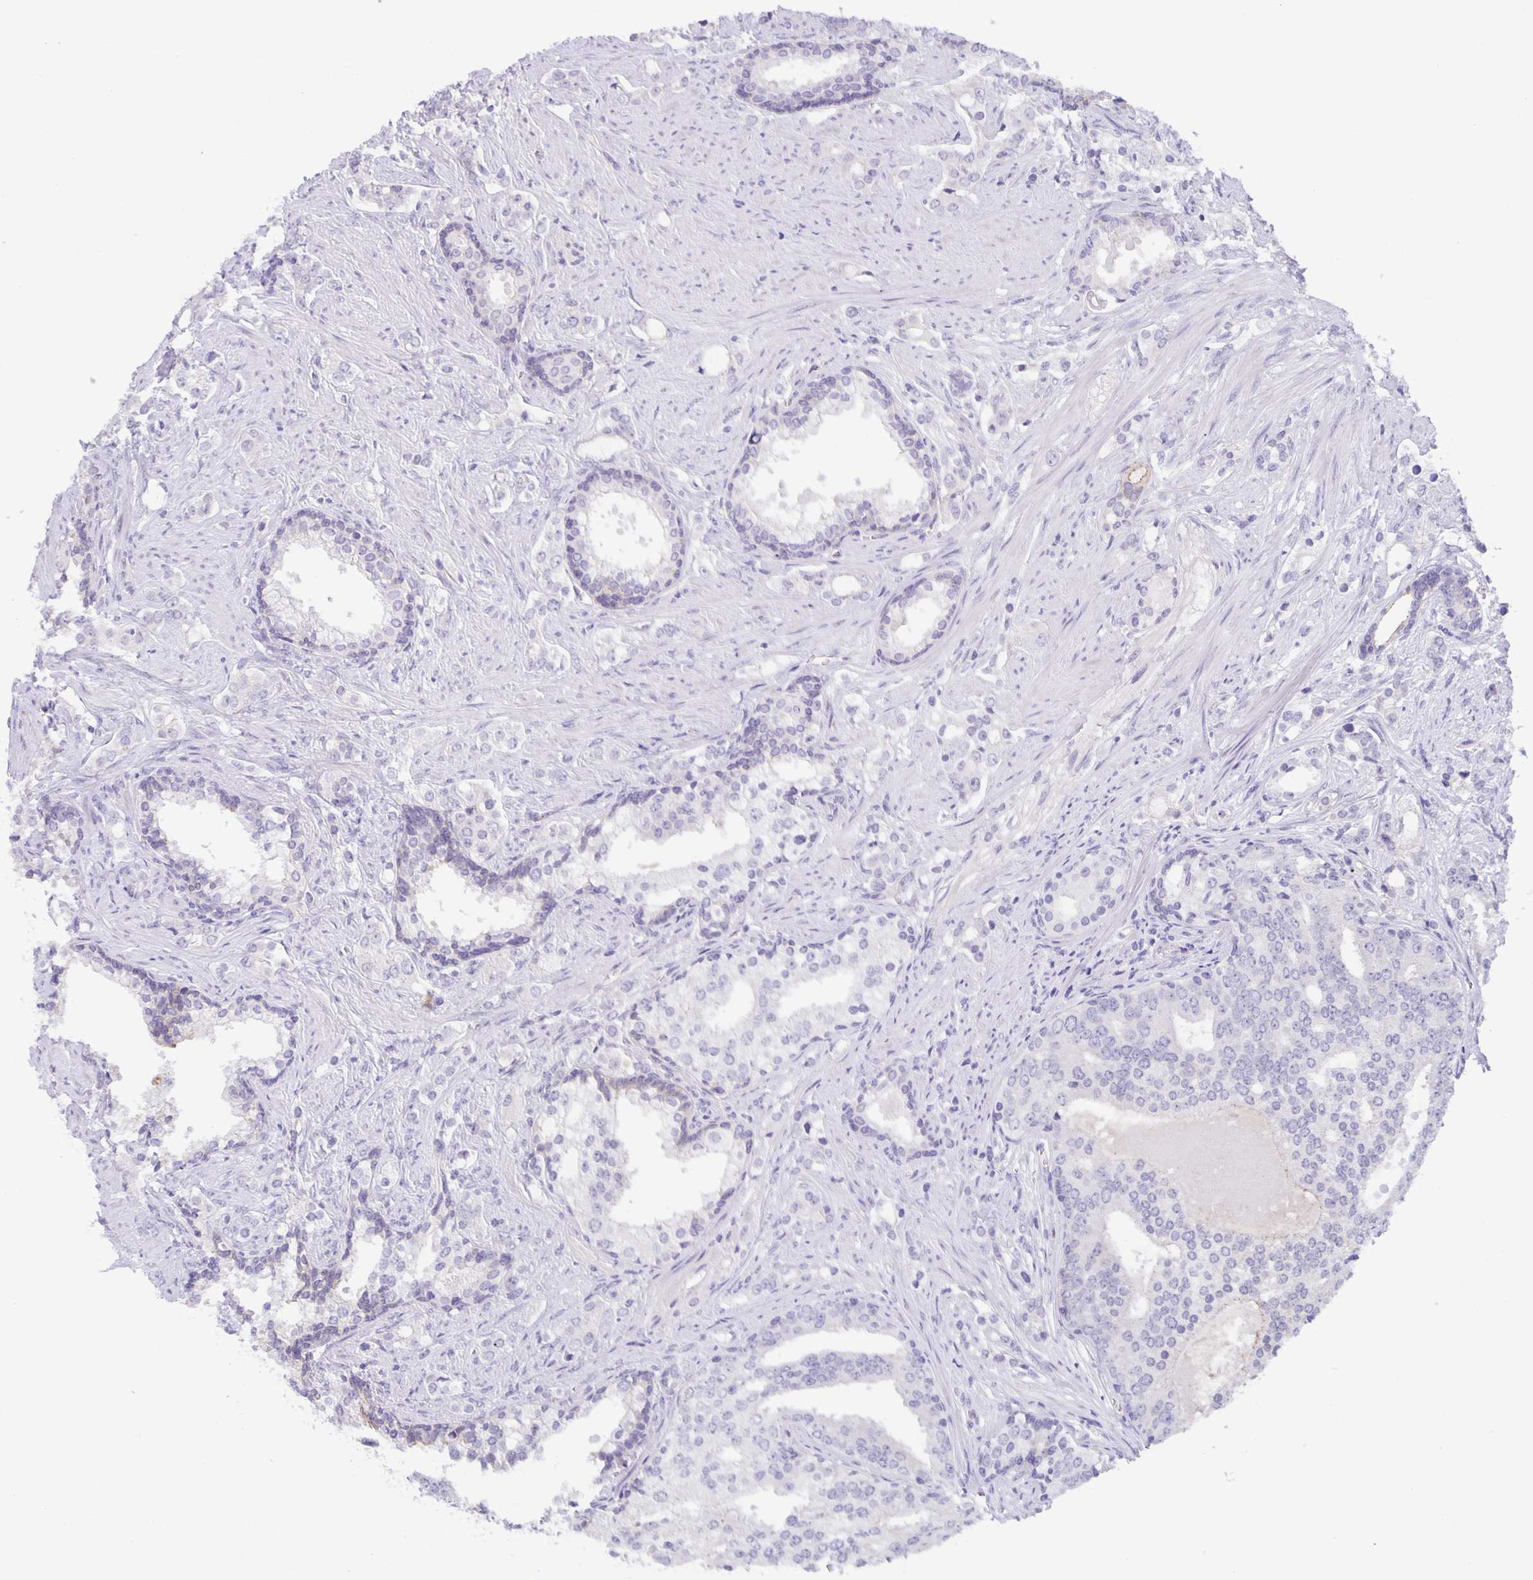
{"staining": {"intensity": "negative", "quantity": "none", "location": "none"}, "tissue": "prostate cancer", "cell_type": "Tumor cells", "image_type": "cancer", "snomed": [{"axis": "morphology", "description": "Adenocarcinoma, Medium grade"}, {"axis": "topography", "description": "Prostate"}], "caption": "This is an IHC image of prostate adenocarcinoma (medium-grade). There is no positivity in tumor cells.", "gene": "PTPN3", "patient": {"sex": "male", "age": 57}}